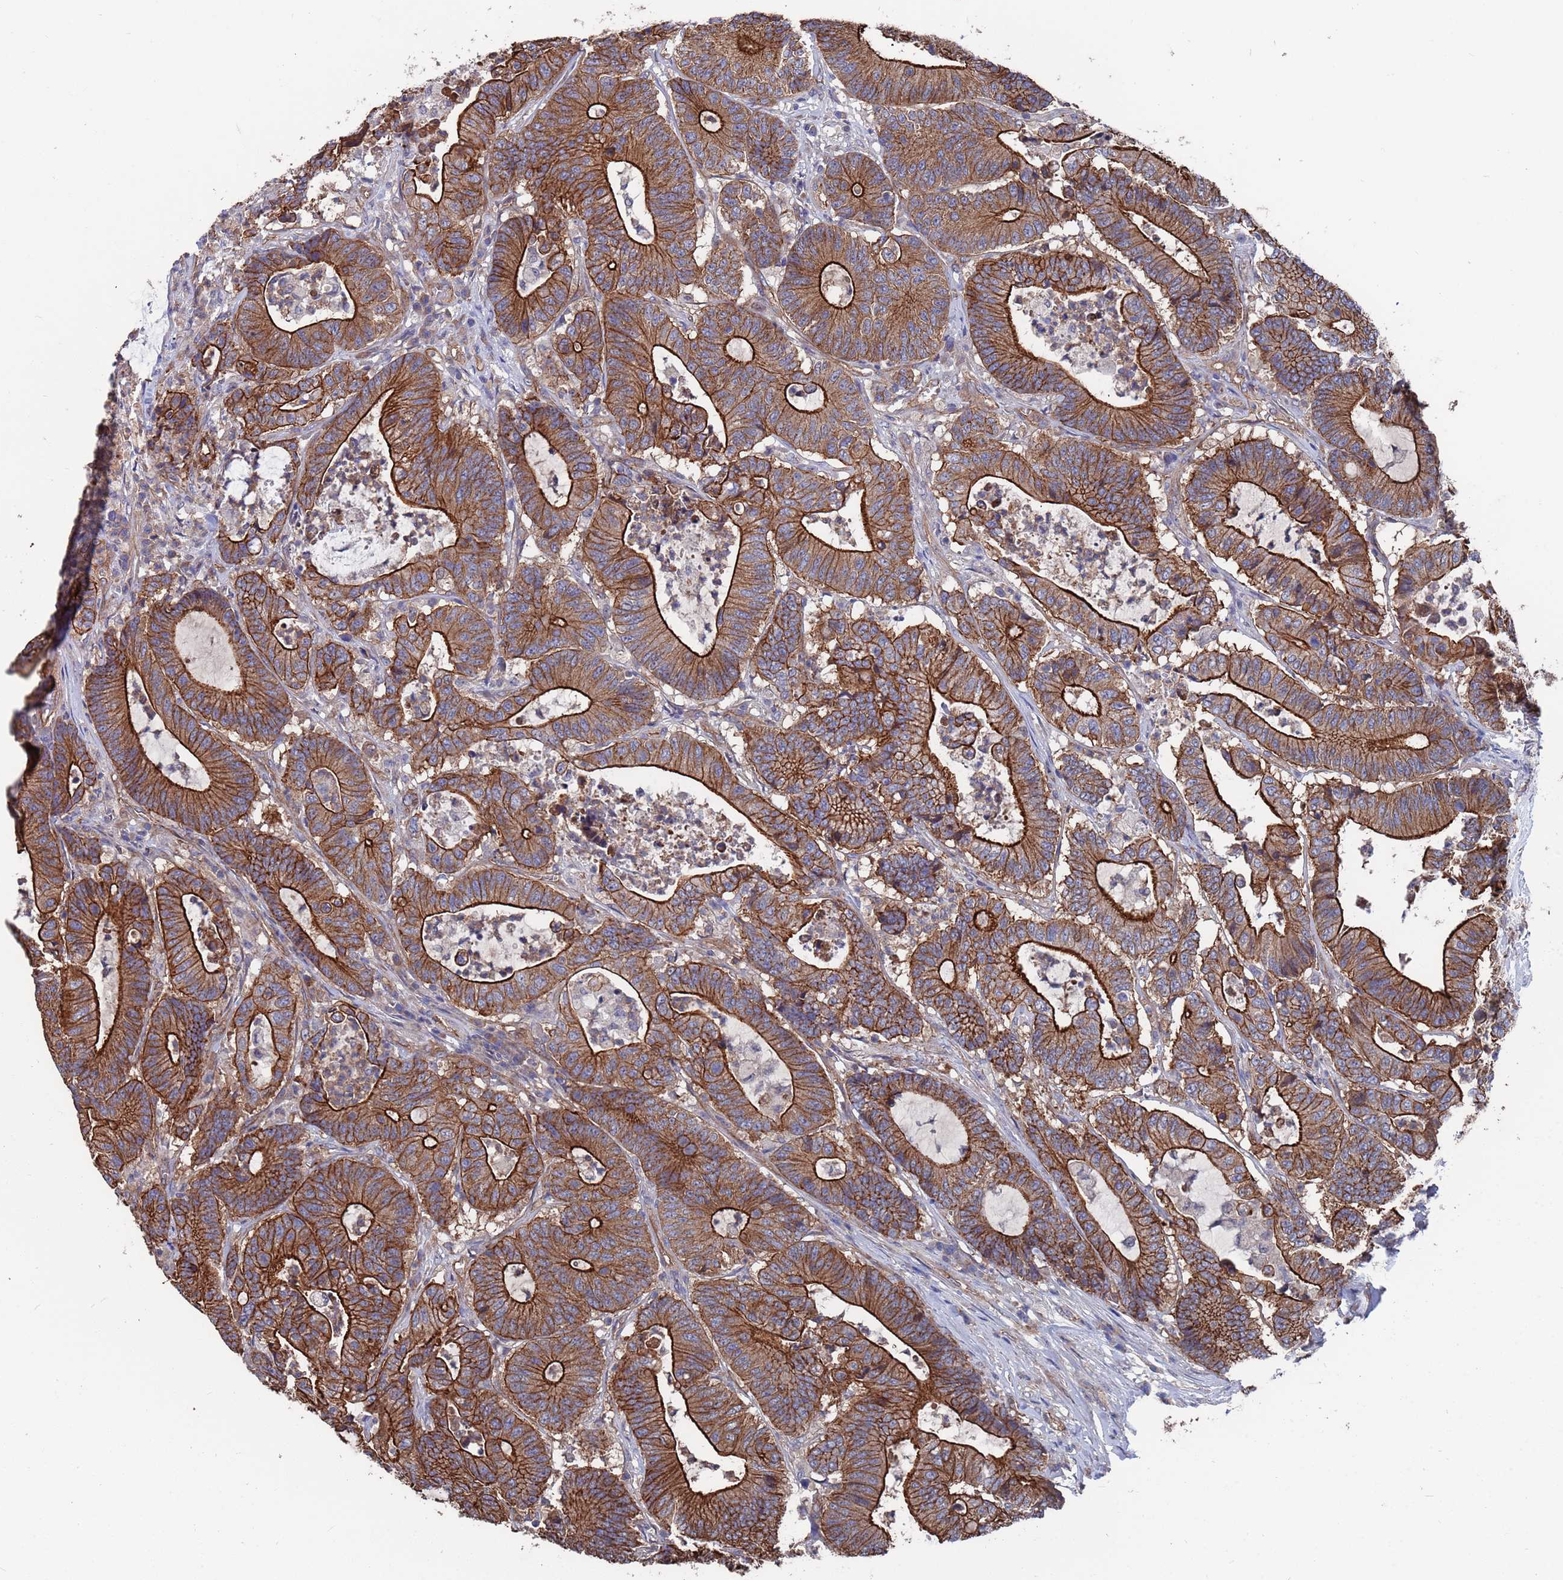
{"staining": {"intensity": "strong", "quantity": ">75%", "location": "cytoplasmic/membranous"}, "tissue": "colorectal cancer", "cell_type": "Tumor cells", "image_type": "cancer", "snomed": [{"axis": "morphology", "description": "Adenocarcinoma, NOS"}, {"axis": "topography", "description": "Colon"}], "caption": "Immunohistochemistry (DAB (3,3'-diaminobenzidine)) staining of human colorectal adenocarcinoma exhibits strong cytoplasmic/membranous protein positivity in about >75% of tumor cells. (IHC, brightfield microscopy, high magnification).", "gene": "NDUFAF6", "patient": {"sex": "female", "age": 84}}